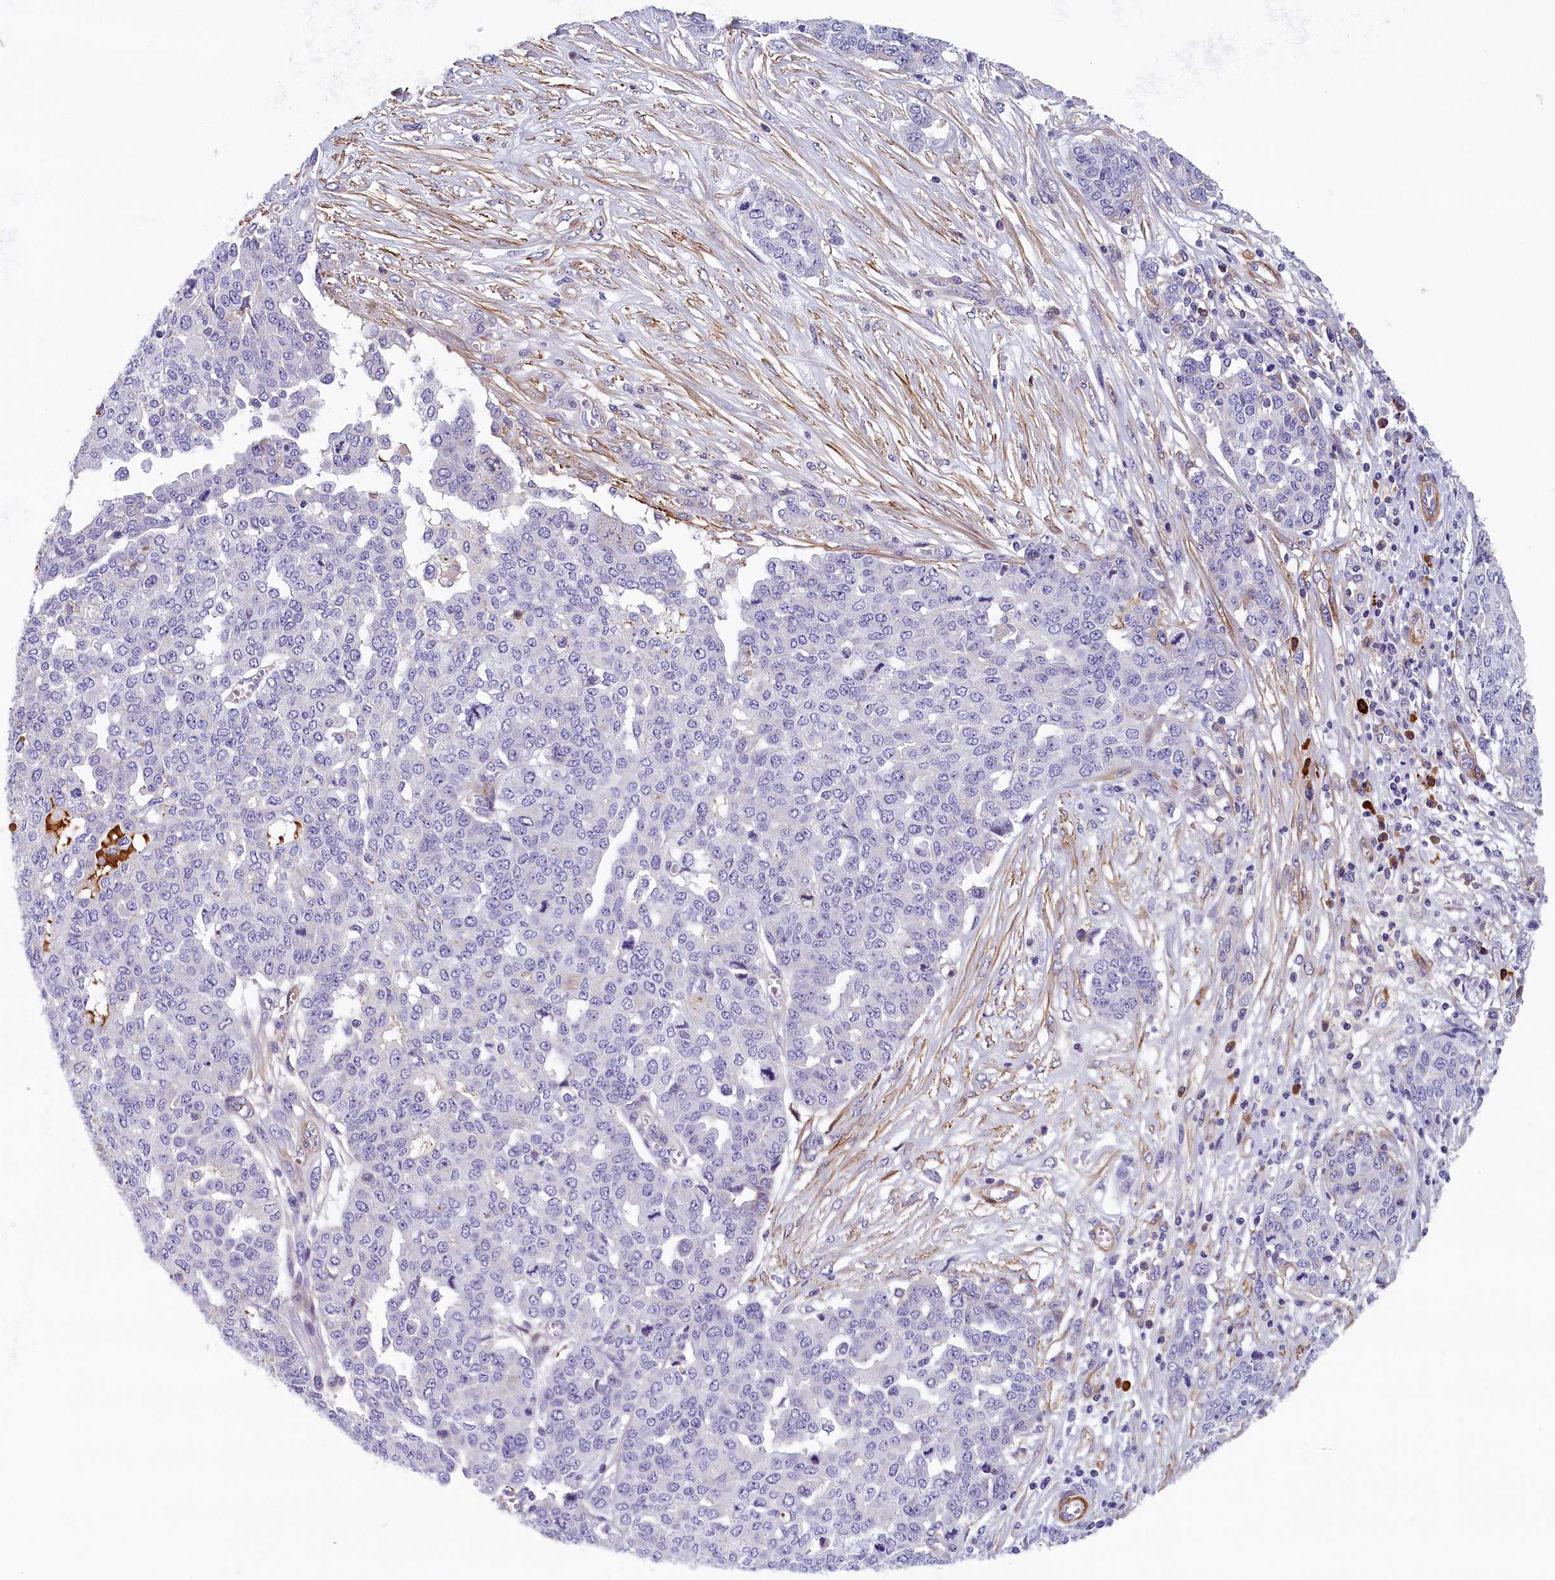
{"staining": {"intensity": "negative", "quantity": "none", "location": "none"}, "tissue": "ovarian cancer", "cell_type": "Tumor cells", "image_type": "cancer", "snomed": [{"axis": "morphology", "description": "Cystadenocarcinoma, serous, NOS"}, {"axis": "topography", "description": "Soft tissue"}, {"axis": "topography", "description": "Ovary"}], "caption": "Immunohistochemical staining of ovarian cancer (serous cystadenocarcinoma) demonstrates no significant expression in tumor cells.", "gene": "BCL2L13", "patient": {"sex": "female", "age": 57}}